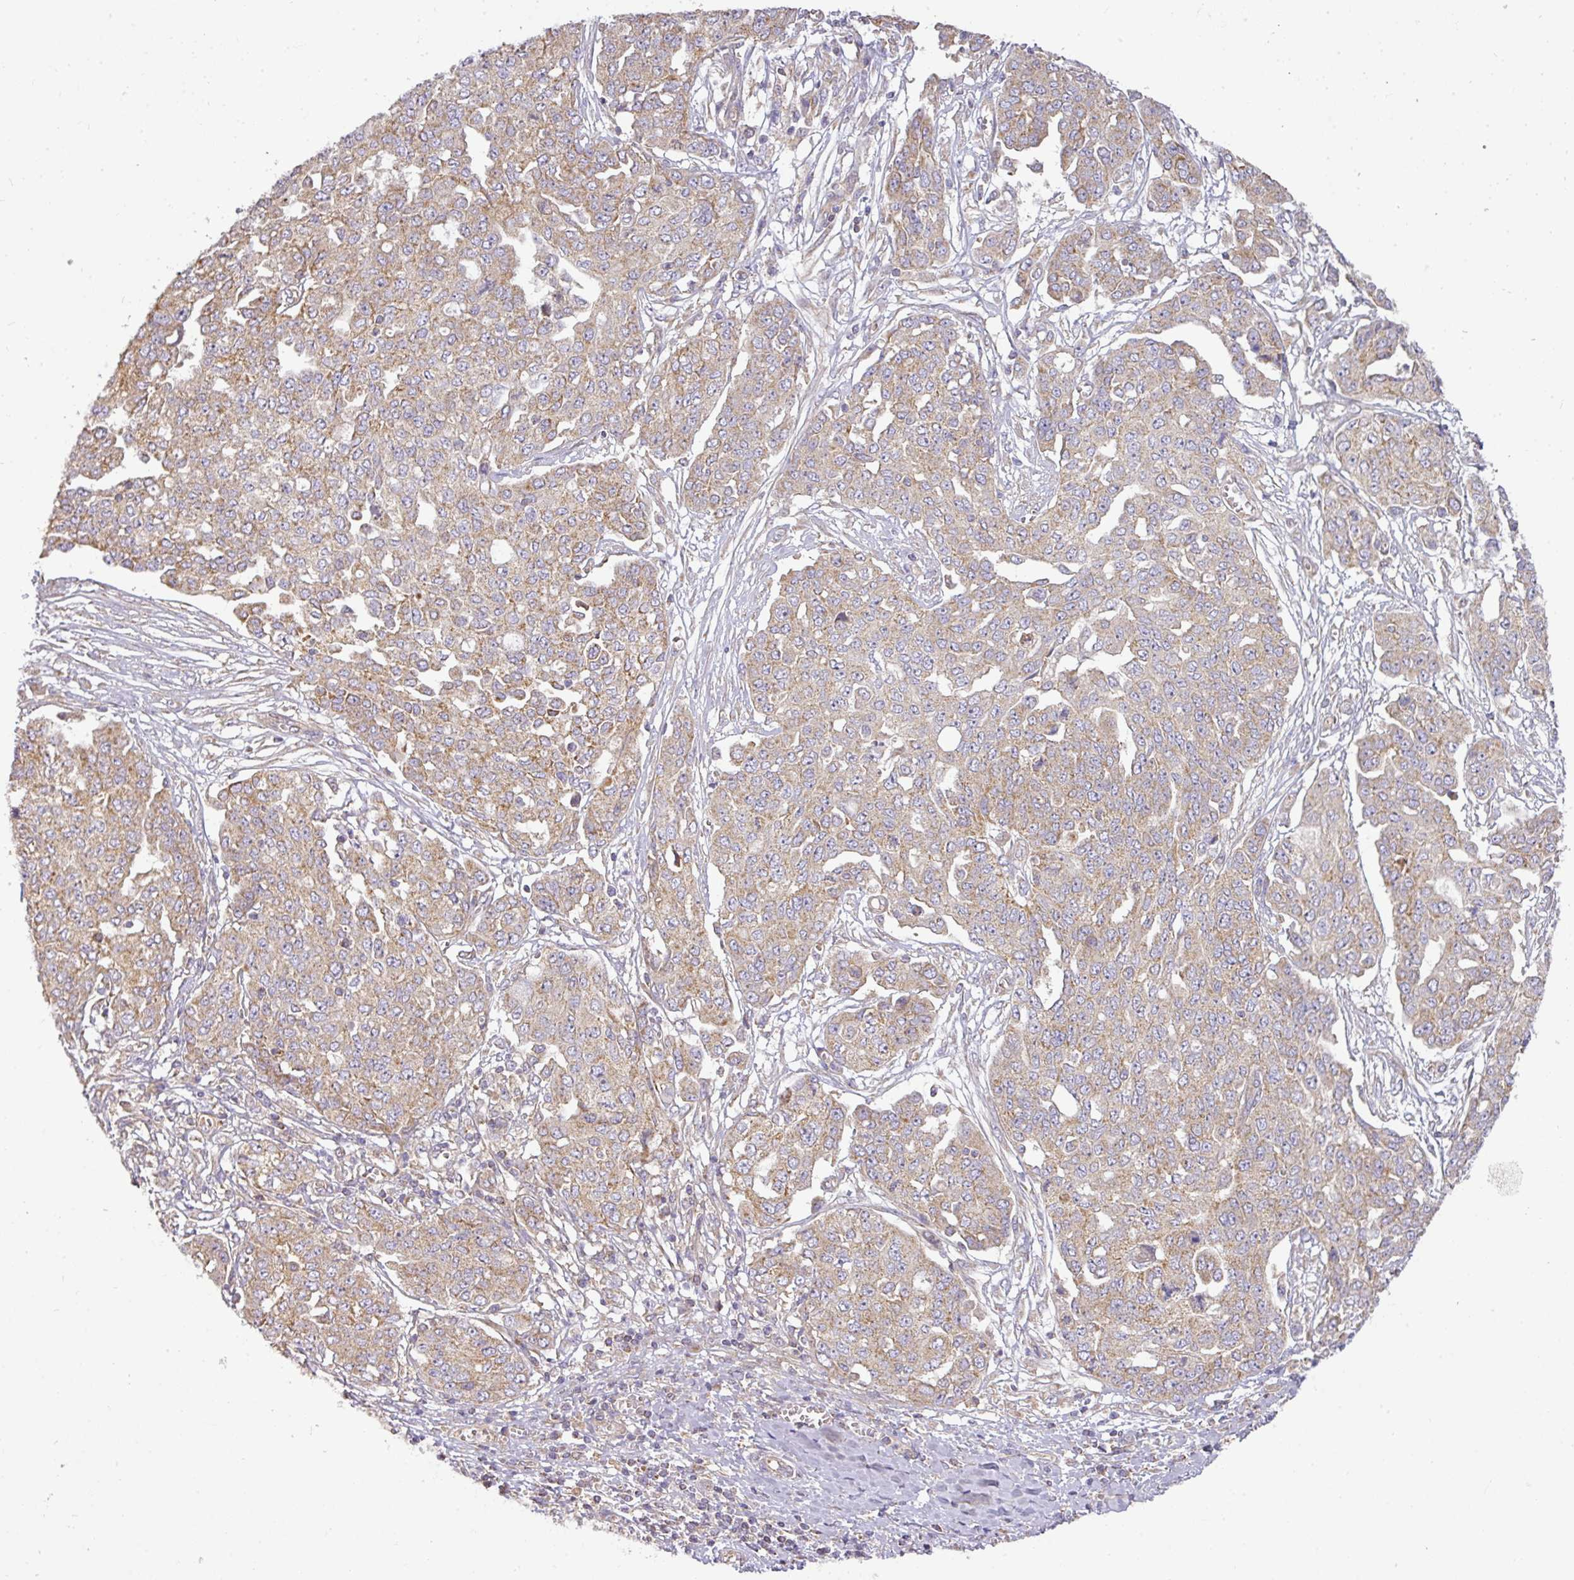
{"staining": {"intensity": "moderate", "quantity": ">75%", "location": "cytoplasmic/membranous"}, "tissue": "ovarian cancer", "cell_type": "Tumor cells", "image_type": "cancer", "snomed": [{"axis": "morphology", "description": "Cystadenocarcinoma, serous, NOS"}, {"axis": "topography", "description": "Soft tissue"}, {"axis": "topography", "description": "Ovary"}], "caption": "Tumor cells exhibit medium levels of moderate cytoplasmic/membranous expression in approximately >75% of cells in human ovarian cancer (serous cystadenocarcinoma).", "gene": "ZNF211", "patient": {"sex": "female", "age": 57}}